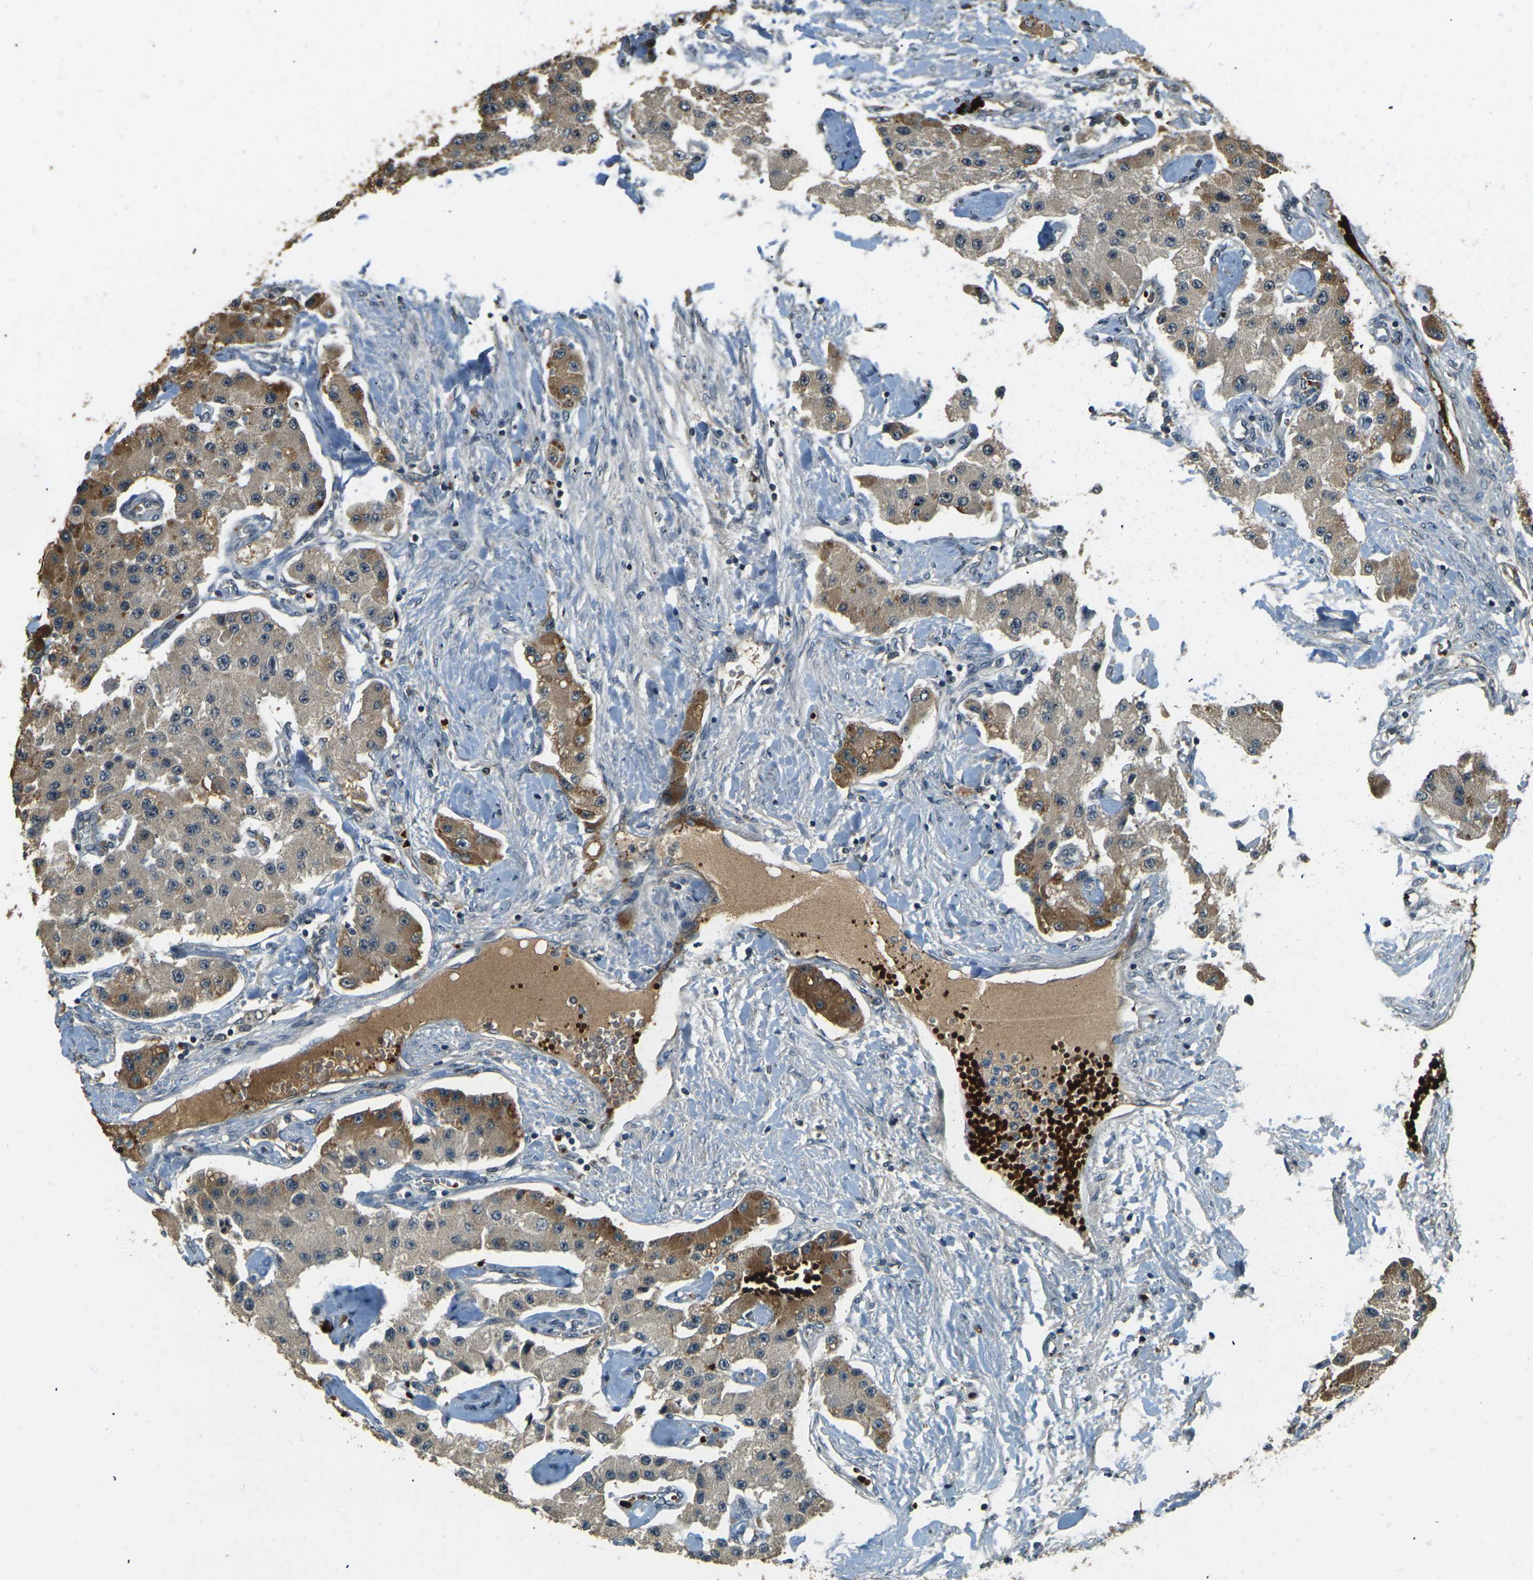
{"staining": {"intensity": "weak", "quantity": ">75%", "location": "cytoplasmic/membranous"}, "tissue": "carcinoid", "cell_type": "Tumor cells", "image_type": "cancer", "snomed": [{"axis": "morphology", "description": "Carcinoid, malignant, NOS"}, {"axis": "topography", "description": "Pancreas"}], "caption": "There is low levels of weak cytoplasmic/membranous expression in tumor cells of carcinoid, as demonstrated by immunohistochemical staining (brown color).", "gene": "TOR1A", "patient": {"sex": "male", "age": 41}}